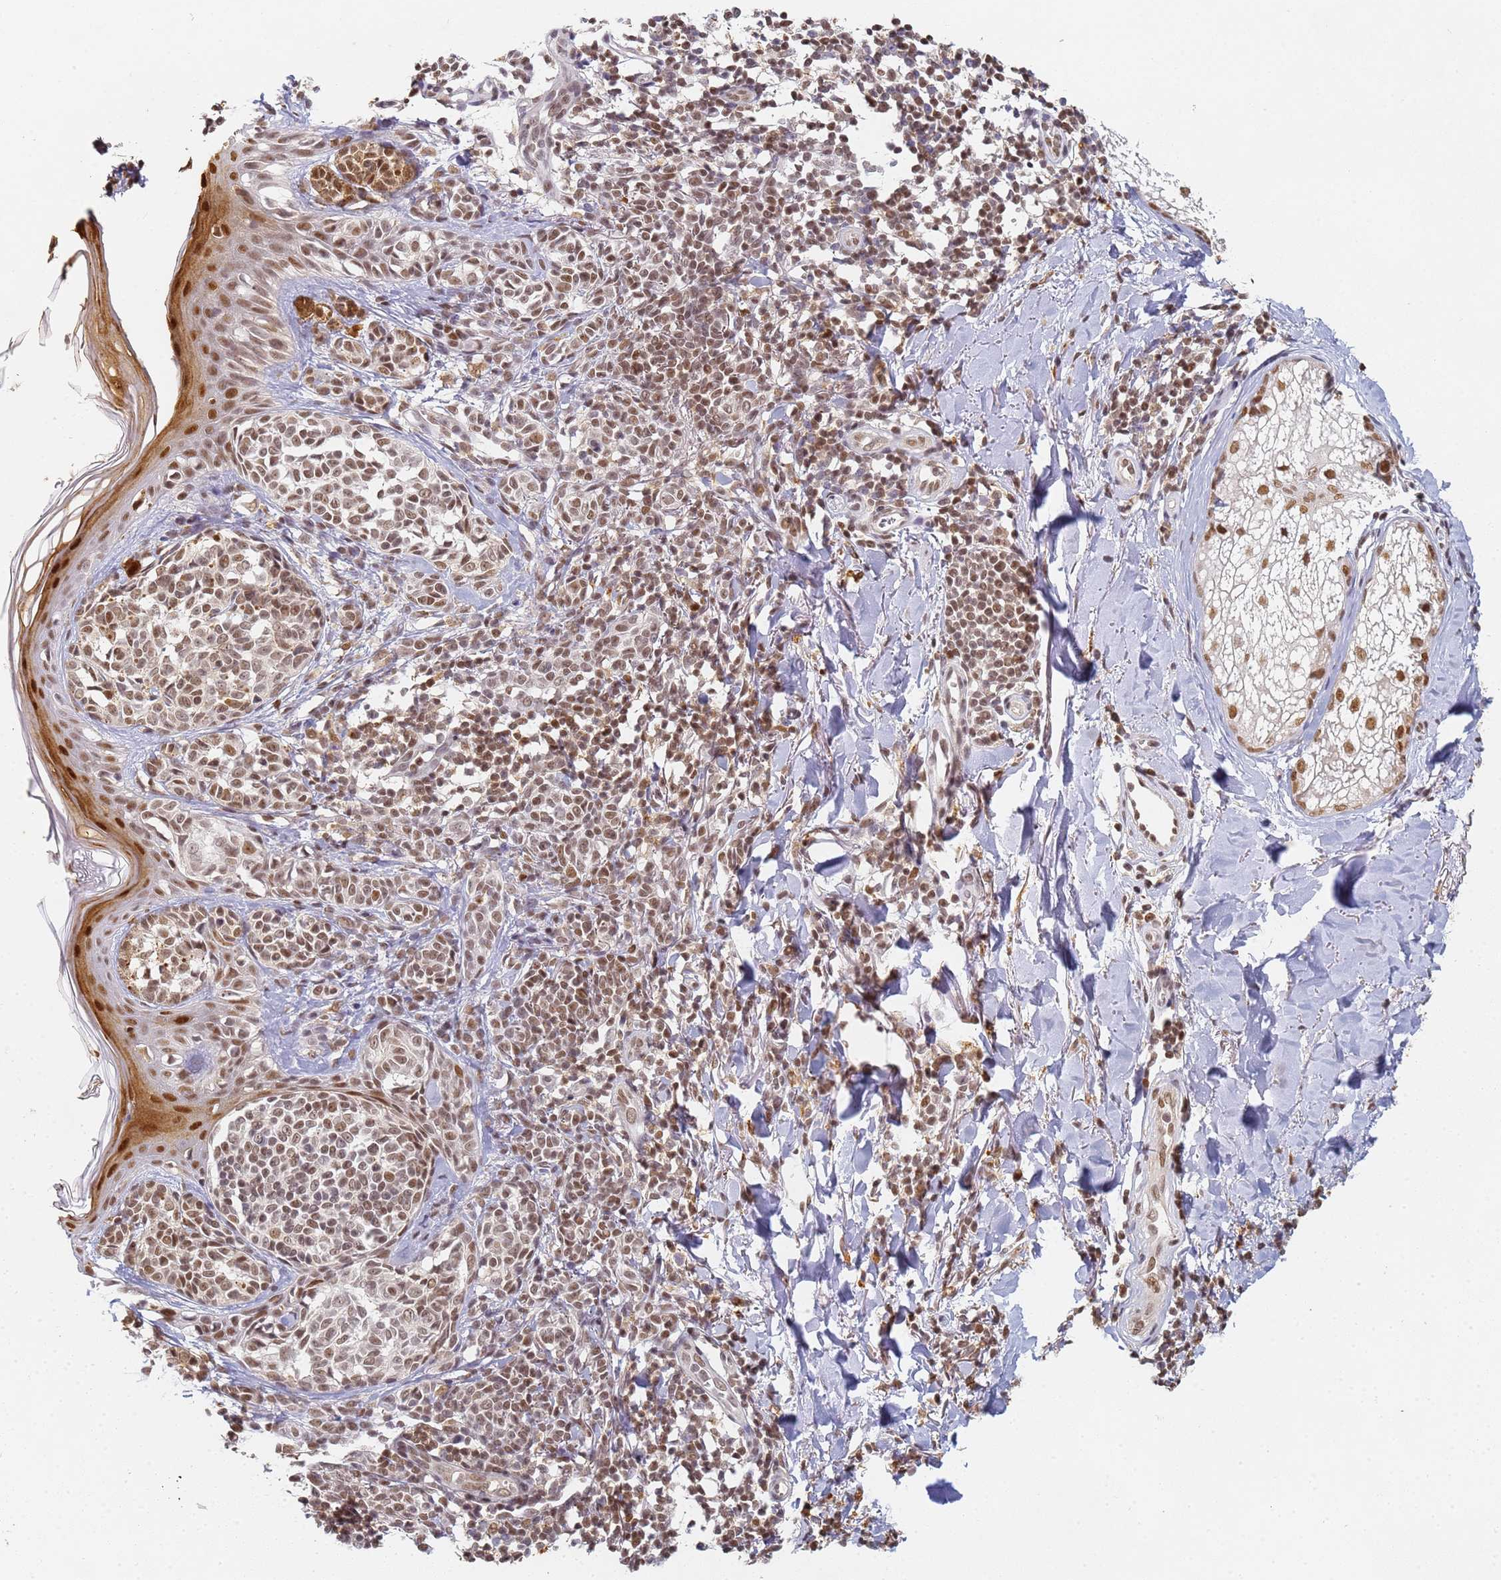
{"staining": {"intensity": "moderate", "quantity": ">75%", "location": "nuclear"}, "tissue": "melanoma", "cell_type": "Tumor cells", "image_type": "cancer", "snomed": [{"axis": "morphology", "description": "Malignant melanoma, NOS"}, {"axis": "topography", "description": "Skin of upper extremity"}], "caption": "A histopathology image of human melanoma stained for a protein demonstrates moderate nuclear brown staining in tumor cells.", "gene": "HMCES", "patient": {"sex": "male", "age": 40}}